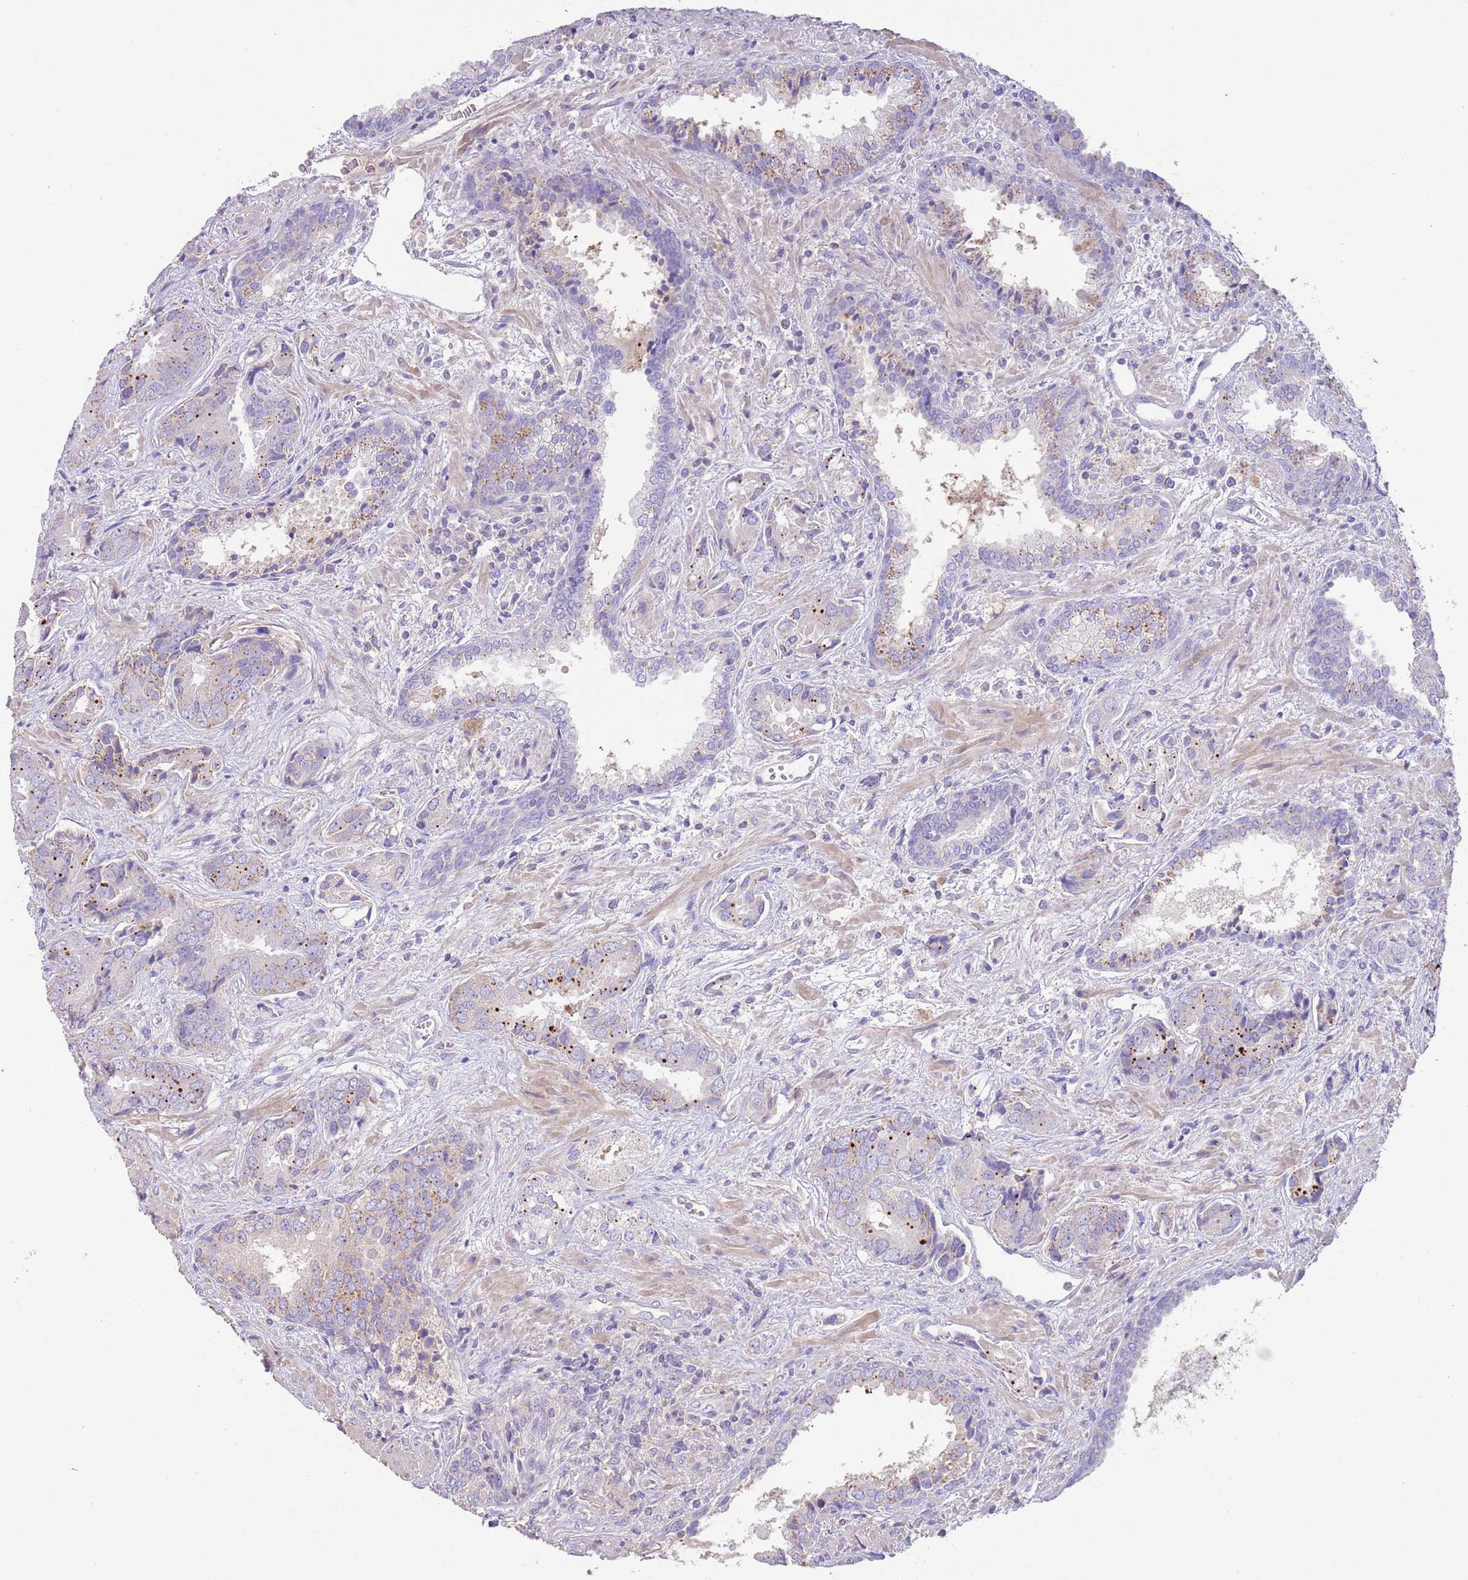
{"staining": {"intensity": "weak", "quantity": "<25%", "location": "cytoplasmic/membranous"}, "tissue": "prostate cancer", "cell_type": "Tumor cells", "image_type": "cancer", "snomed": [{"axis": "morphology", "description": "Adenocarcinoma, High grade"}, {"axis": "topography", "description": "Prostate"}], "caption": "Protein analysis of prostate adenocarcinoma (high-grade) reveals no significant expression in tumor cells.", "gene": "SFTPA1", "patient": {"sex": "male", "age": 71}}